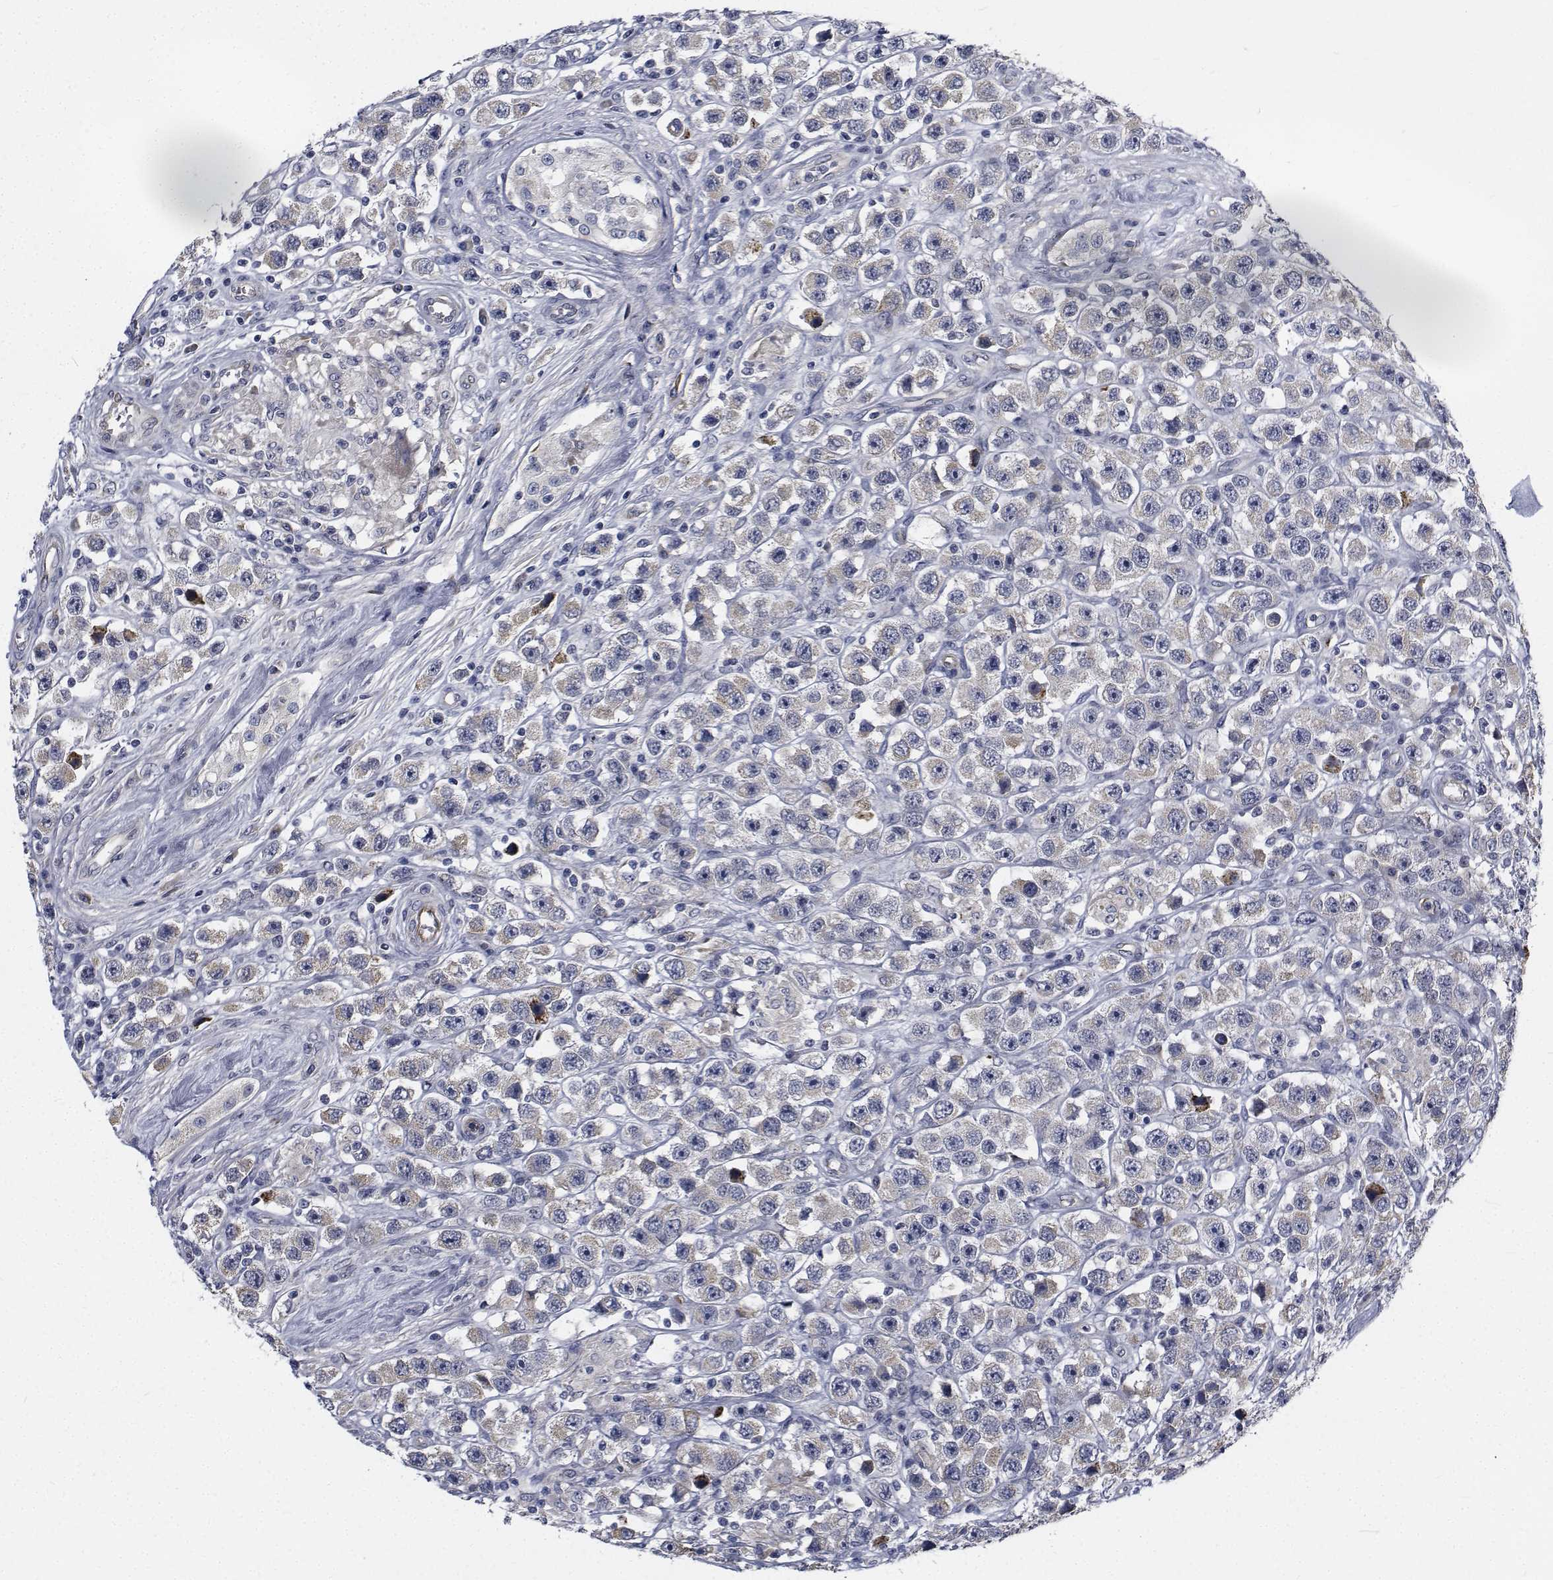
{"staining": {"intensity": "negative", "quantity": "none", "location": "none"}, "tissue": "testis cancer", "cell_type": "Tumor cells", "image_type": "cancer", "snomed": [{"axis": "morphology", "description": "Seminoma, NOS"}, {"axis": "topography", "description": "Testis"}], "caption": "The image shows no staining of tumor cells in testis cancer (seminoma).", "gene": "TTBK1", "patient": {"sex": "male", "age": 45}}